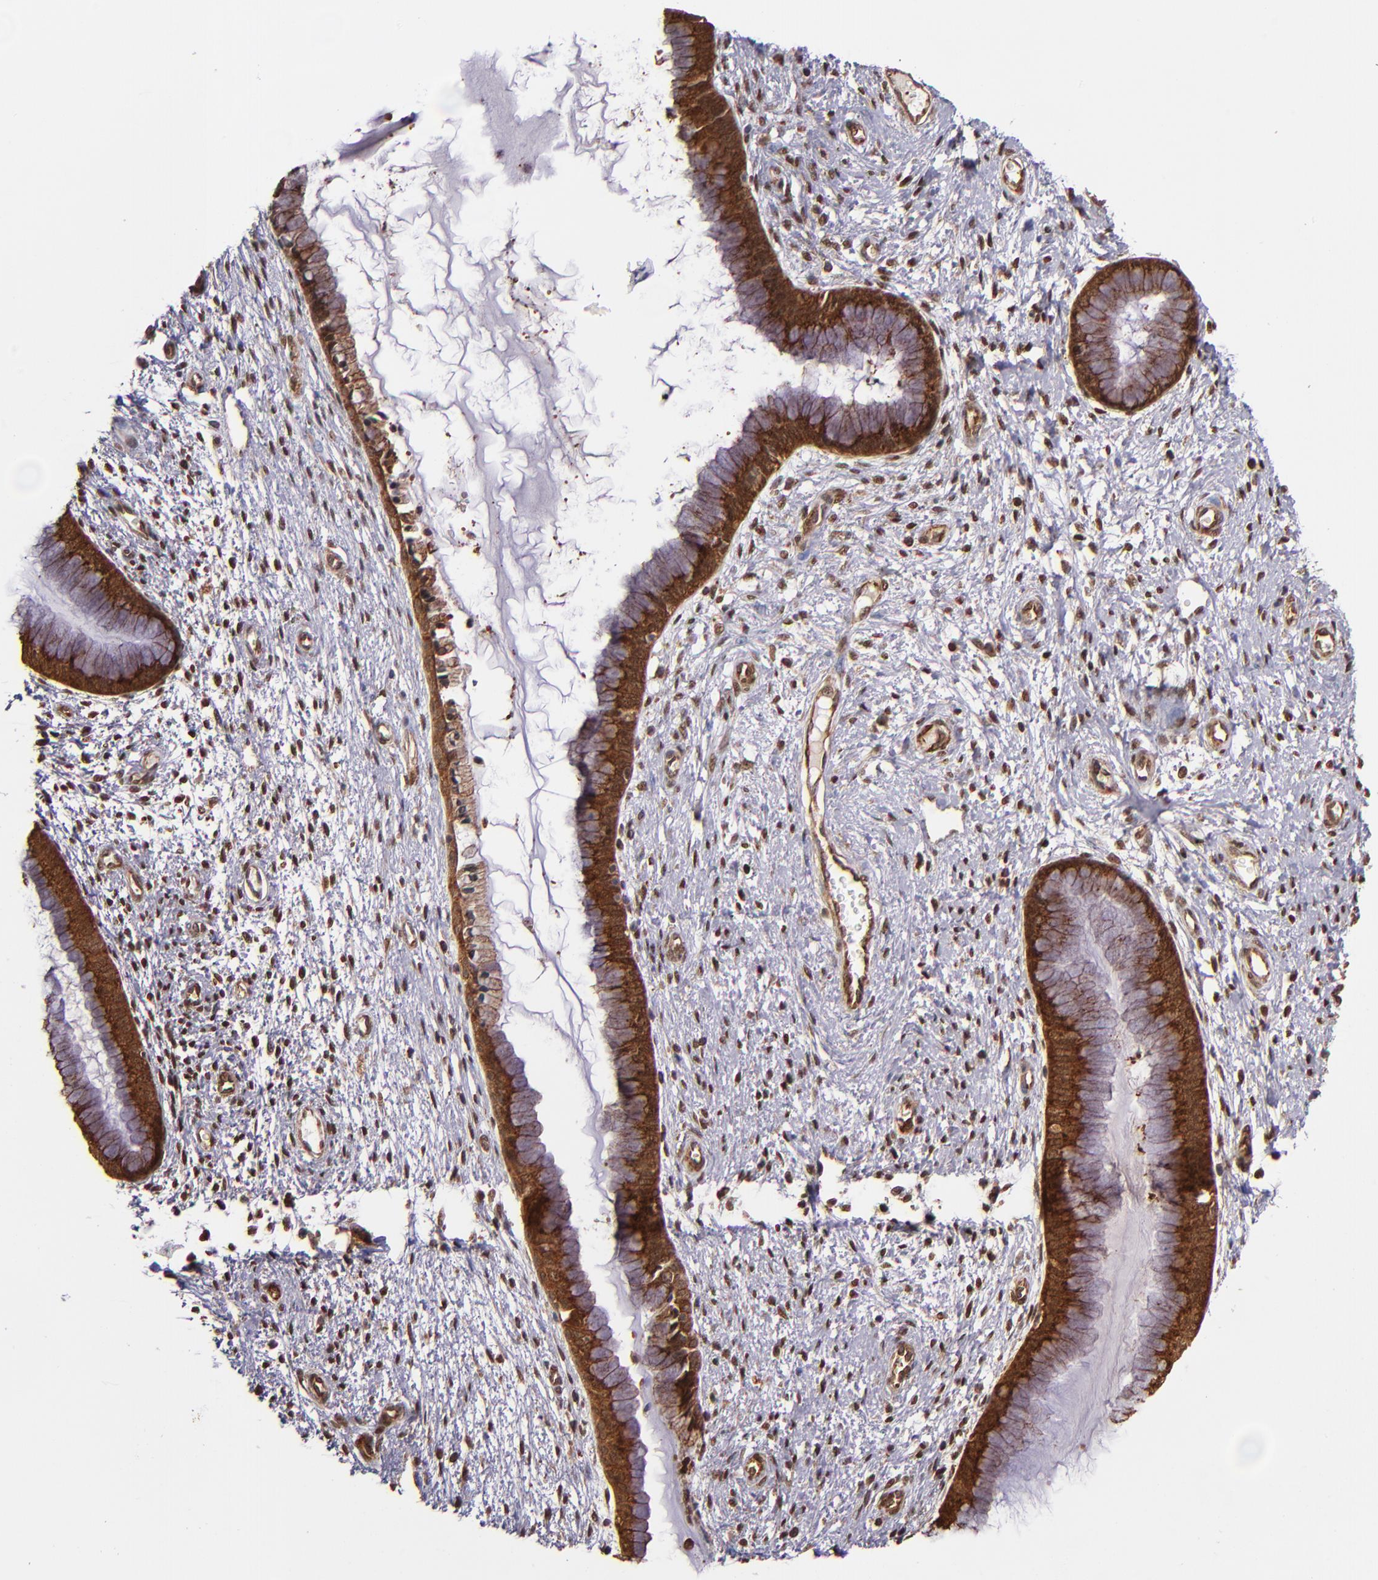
{"staining": {"intensity": "strong", "quantity": ">75%", "location": "cytoplasmic/membranous"}, "tissue": "cervix", "cell_type": "Glandular cells", "image_type": "normal", "snomed": [{"axis": "morphology", "description": "Normal tissue, NOS"}, {"axis": "topography", "description": "Cervix"}], "caption": "Protein staining displays strong cytoplasmic/membranous positivity in approximately >75% of glandular cells in normal cervix.", "gene": "STX8", "patient": {"sex": "female", "age": 55}}